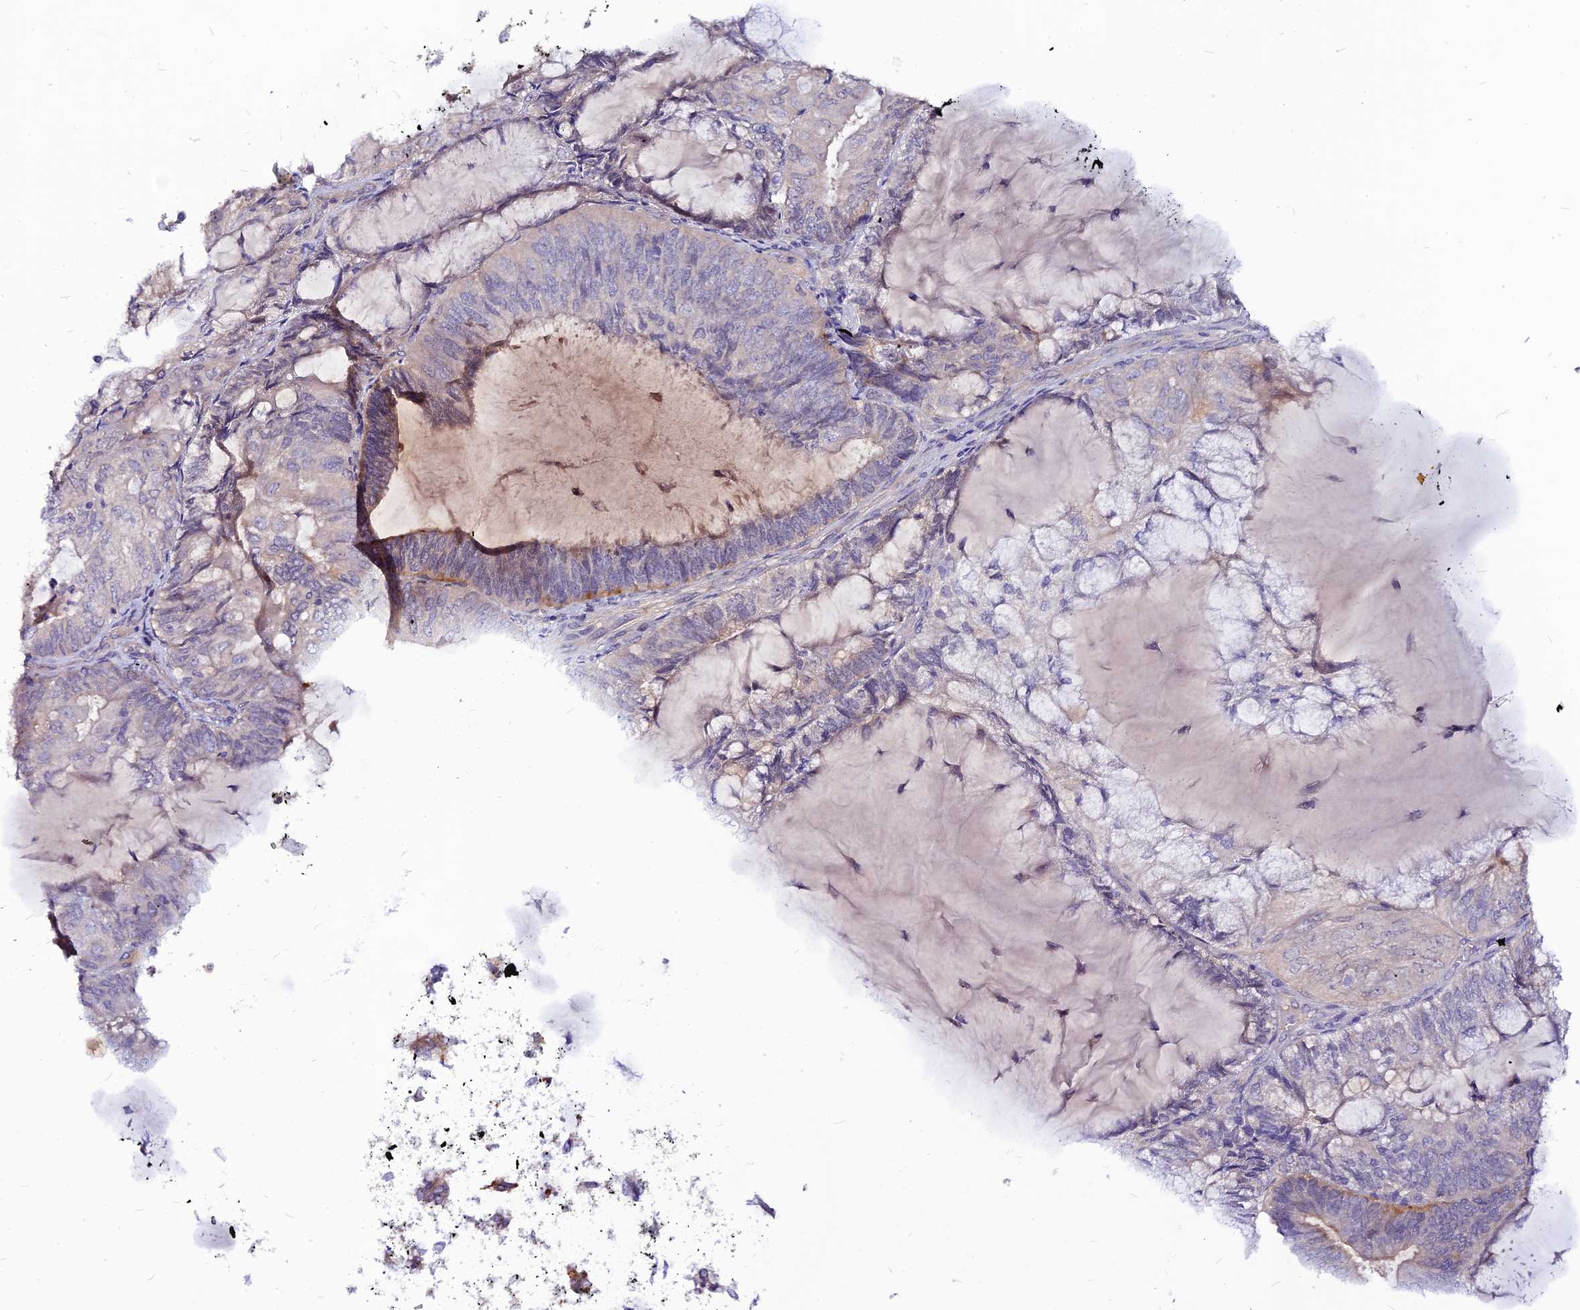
{"staining": {"intensity": "negative", "quantity": "none", "location": "none"}, "tissue": "endometrial cancer", "cell_type": "Tumor cells", "image_type": "cancer", "snomed": [{"axis": "morphology", "description": "Adenocarcinoma, NOS"}, {"axis": "topography", "description": "Endometrium"}], "caption": "Endometrial cancer (adenocarcinoma) stained for a protein using IHC displays no staining tumor cells.", "gene": "CZIB", "patient": {"sex": "female", "age": 81}}